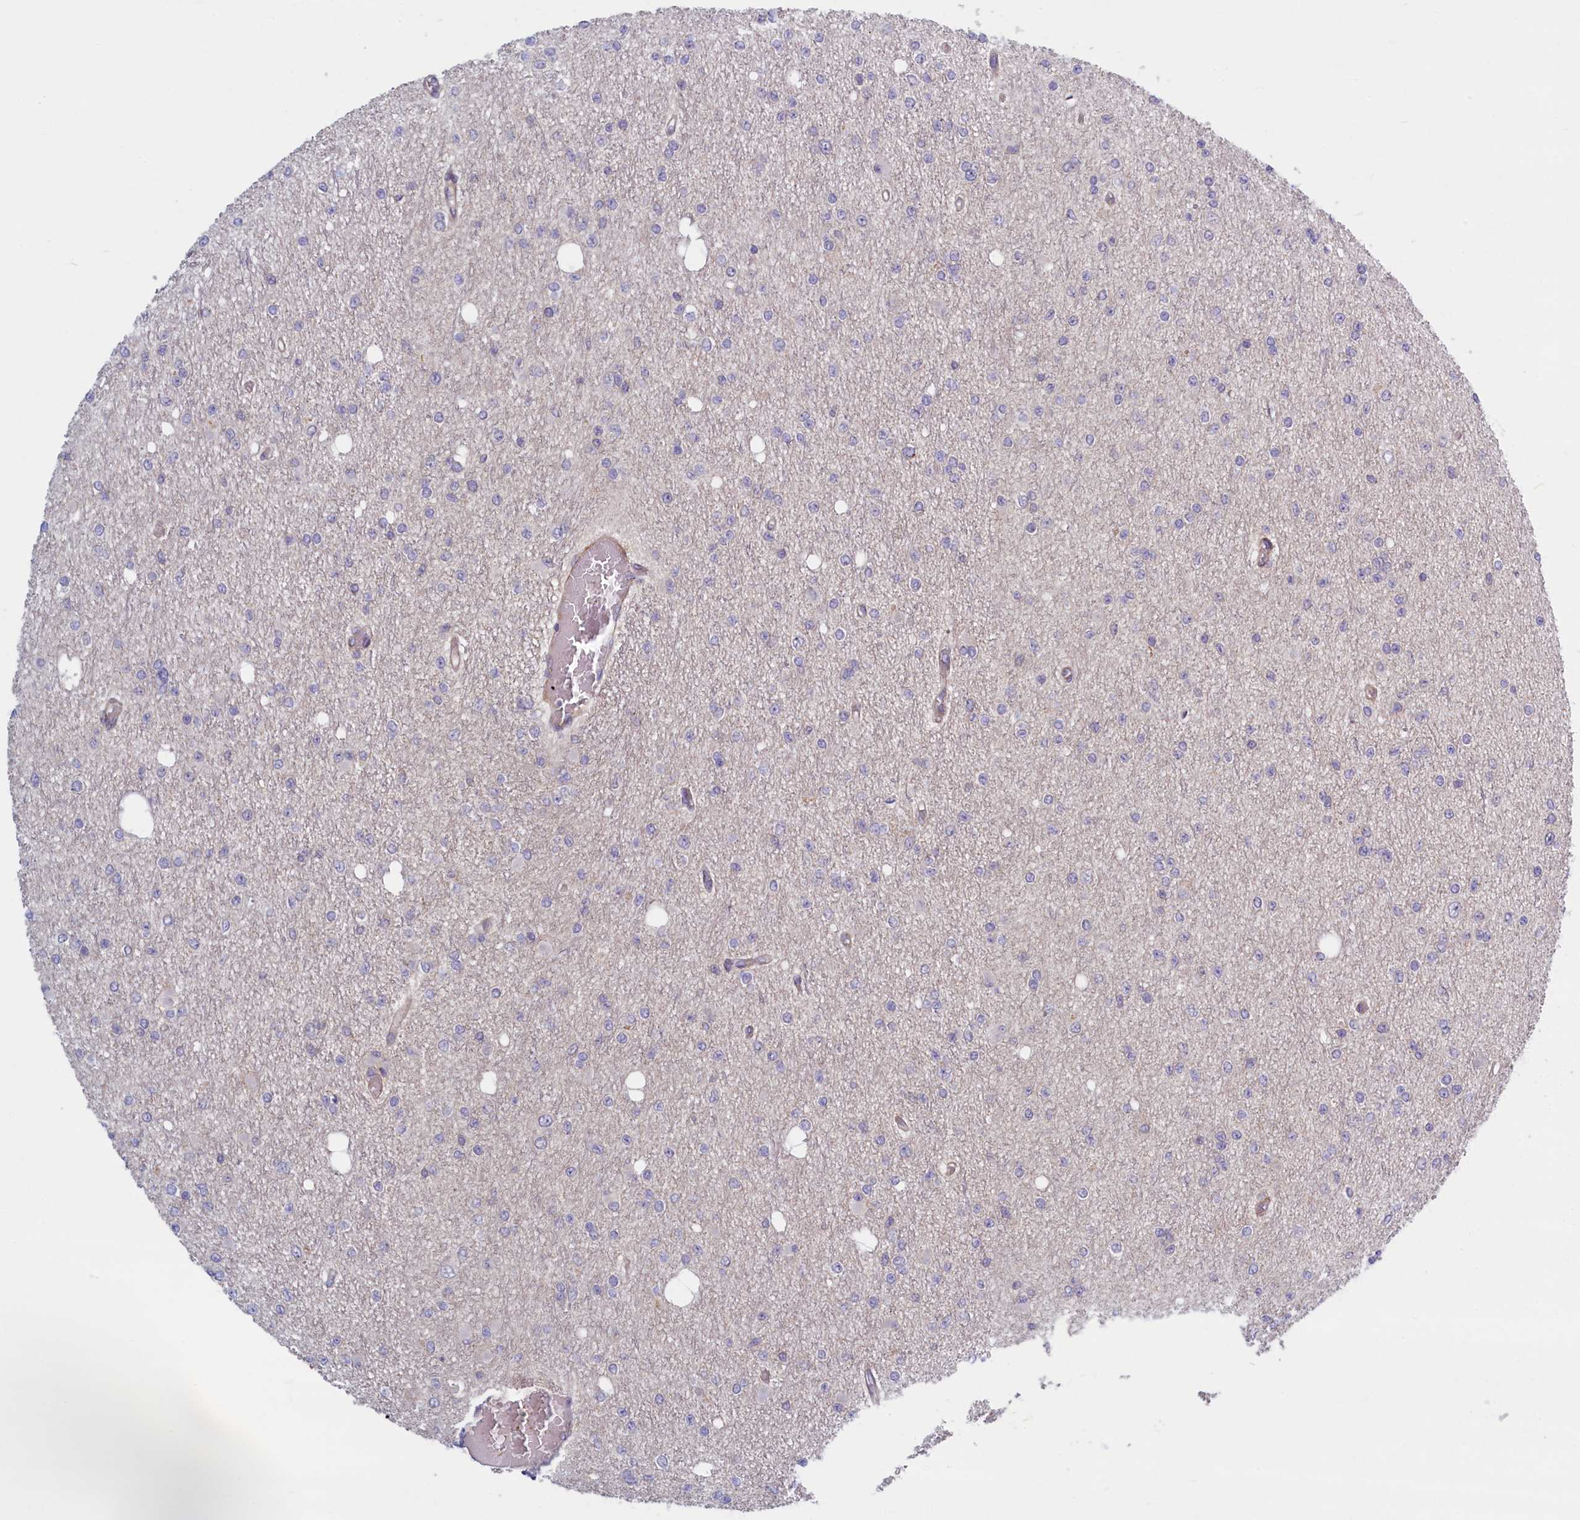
{"staining": {"intensity": "negative", "quantity": "none", "location": "none"}, "tissue": "glioma", "cell_type": "Tumor cells", "image_type": "cancer", "snomed": [{"axis": "morphology", "description": "Glioma, malignant, Low grade"}, {"axis": "topography", "description": "Brain"}], "caption": "Human glioma stained for a protein using IHC exhibits no positivity in tumor cells.", "gene": "TRPM4", "patient": {"sex": "female", "age": 22}}